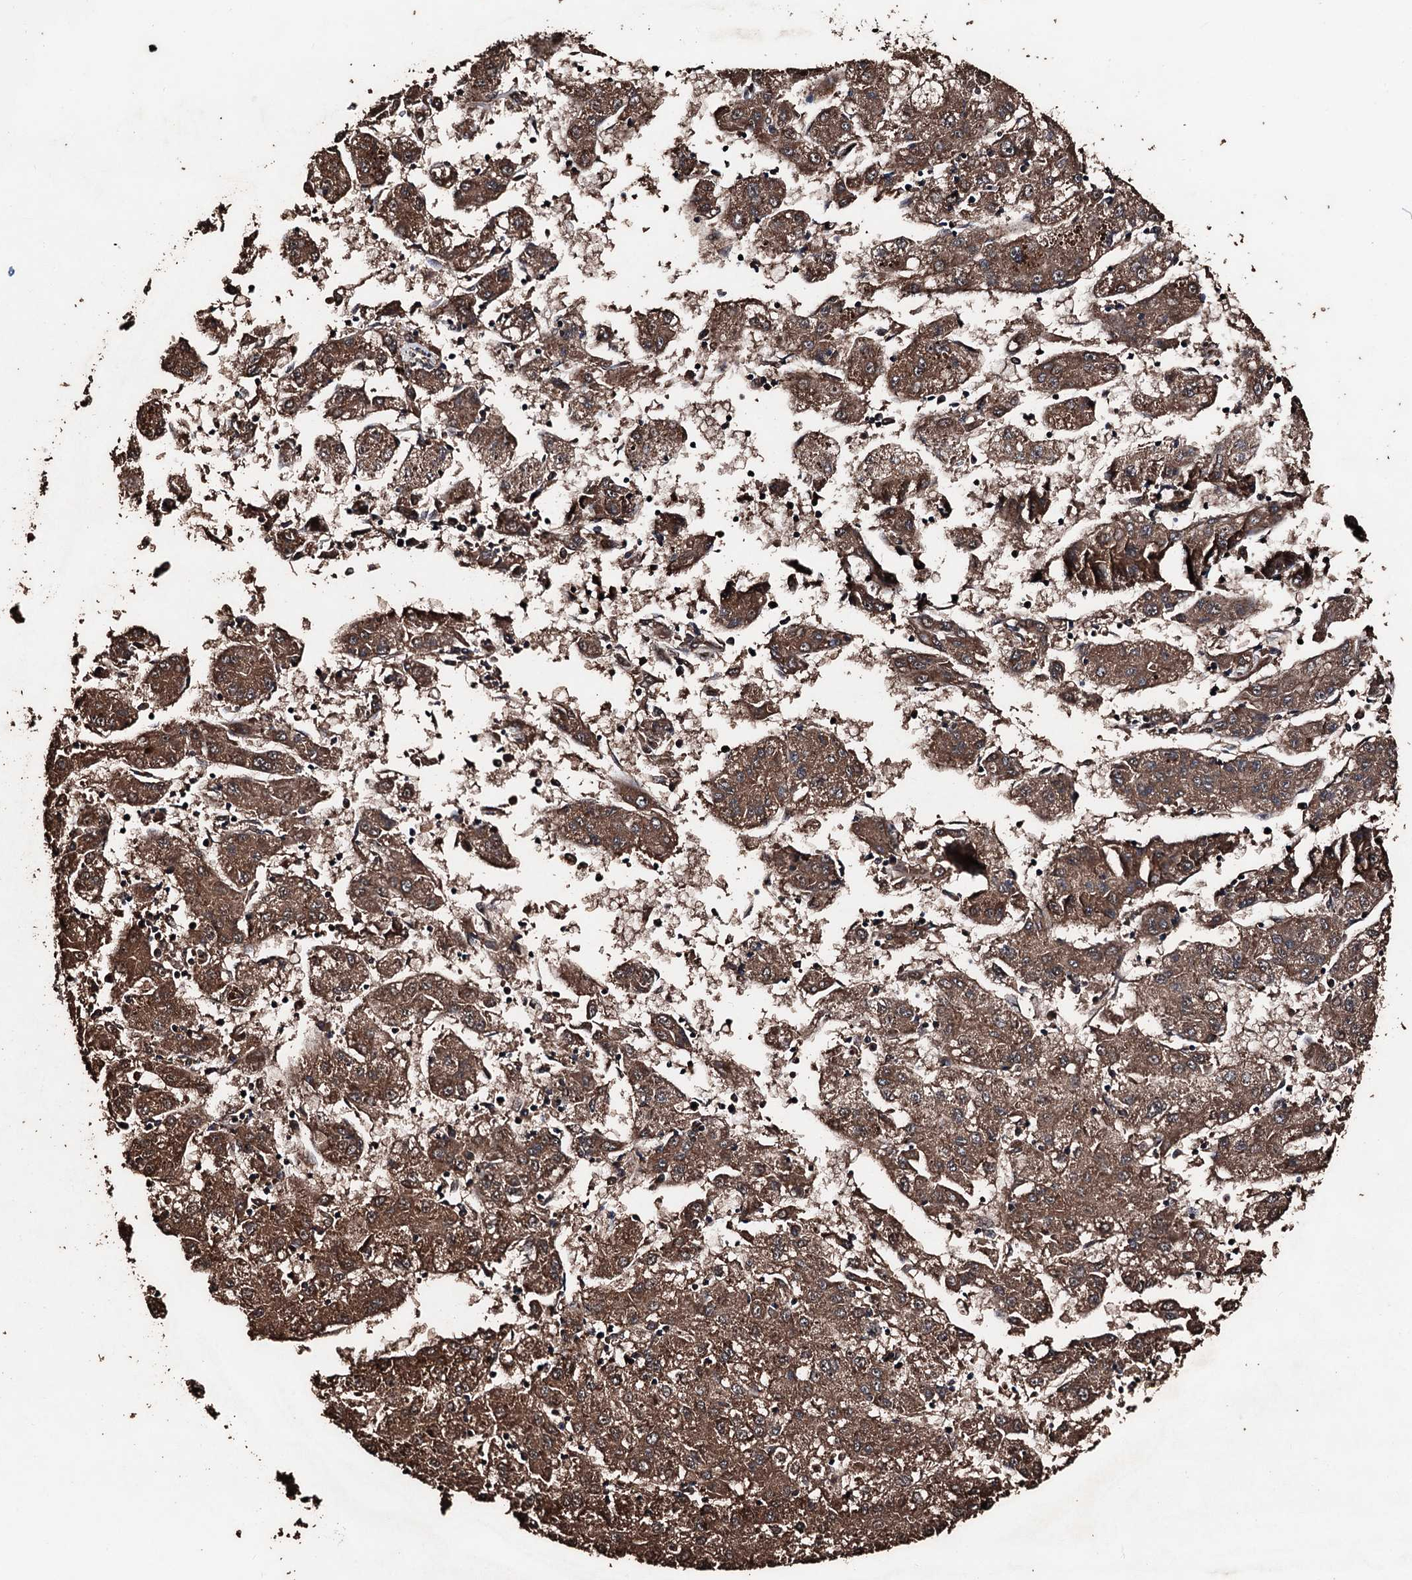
{"staining": {"intensity": "moderate", "quantity": ">75%", "location": "cytoplasmic/membranous"}, "tissue": "liver cancer", "cell_type": "Tumor cells", "image_type": "cancer", "snomed": [{"axis": "morphology", "description": "Carcinoma, Hepatocellular, NOS"}, {"axis": "topography", "description": "Liver"}], "caption": "Moderate cytoplasmic/membranous expression is present in about >75% of tumor cells in hepatocellular carcinoma (liver).", "gene": "KIF18A", "patient": {"sex": "male", "age": 72}}